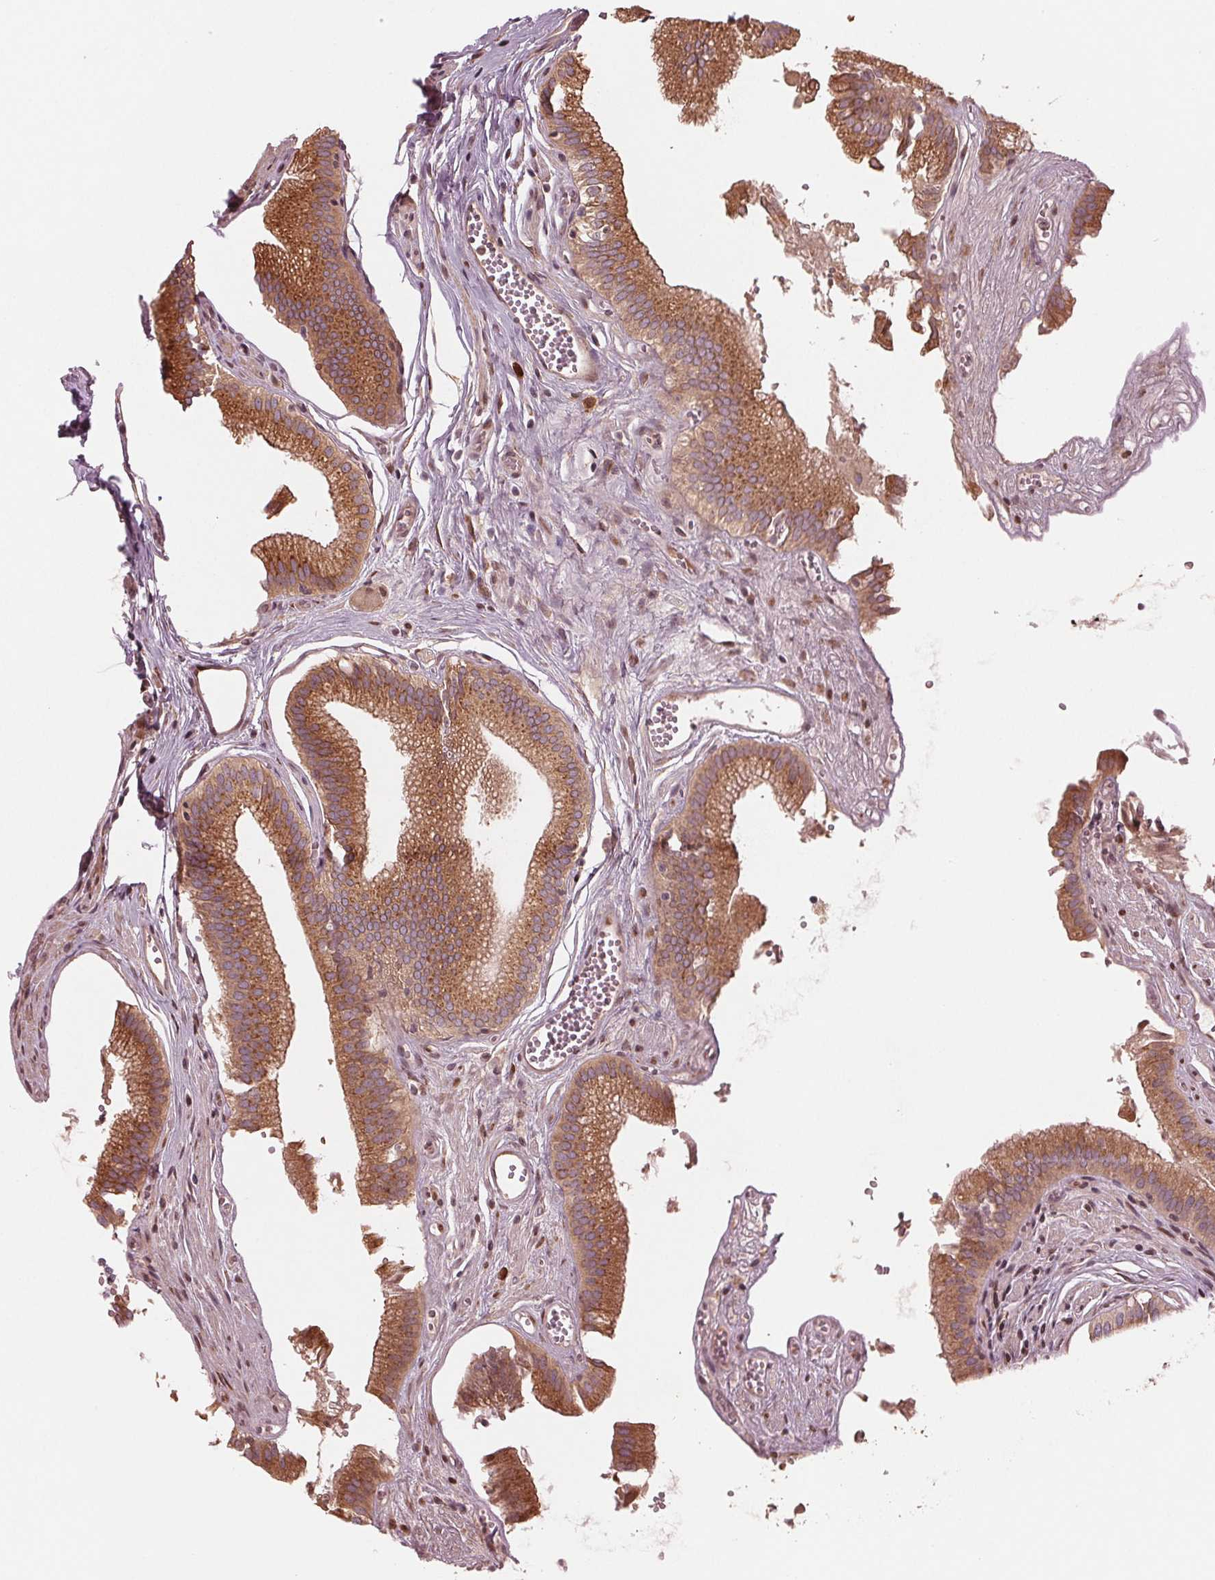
{"staining": {"intensity": "strong", "quantity": ">75%", "location": "cytoplasmic/membranous"}, "tissue": "gallbladder", "cell_type": "Glandular cells", "image_type": "normal", "snomed": [{"axis": "morphology", "description": "Normal tissue, NOS"}, {"axis": "topography", "description": "Gallbladder"}, {"axis": "topography", "description": "Peripheral nerve tissue"}], "caption": "Immunohistochemistry (IHC) photomicrograph of unremarkable gallbladder: gallbladder stained using IHC displays high levels of strong protein expression localized specifically in the cytoplasmic/membranous of glandular cells, appearing as a cytoplasmic/membranous brown color.", "gene": "CMIP", "patient": {"sex": "male", "age": 17}}